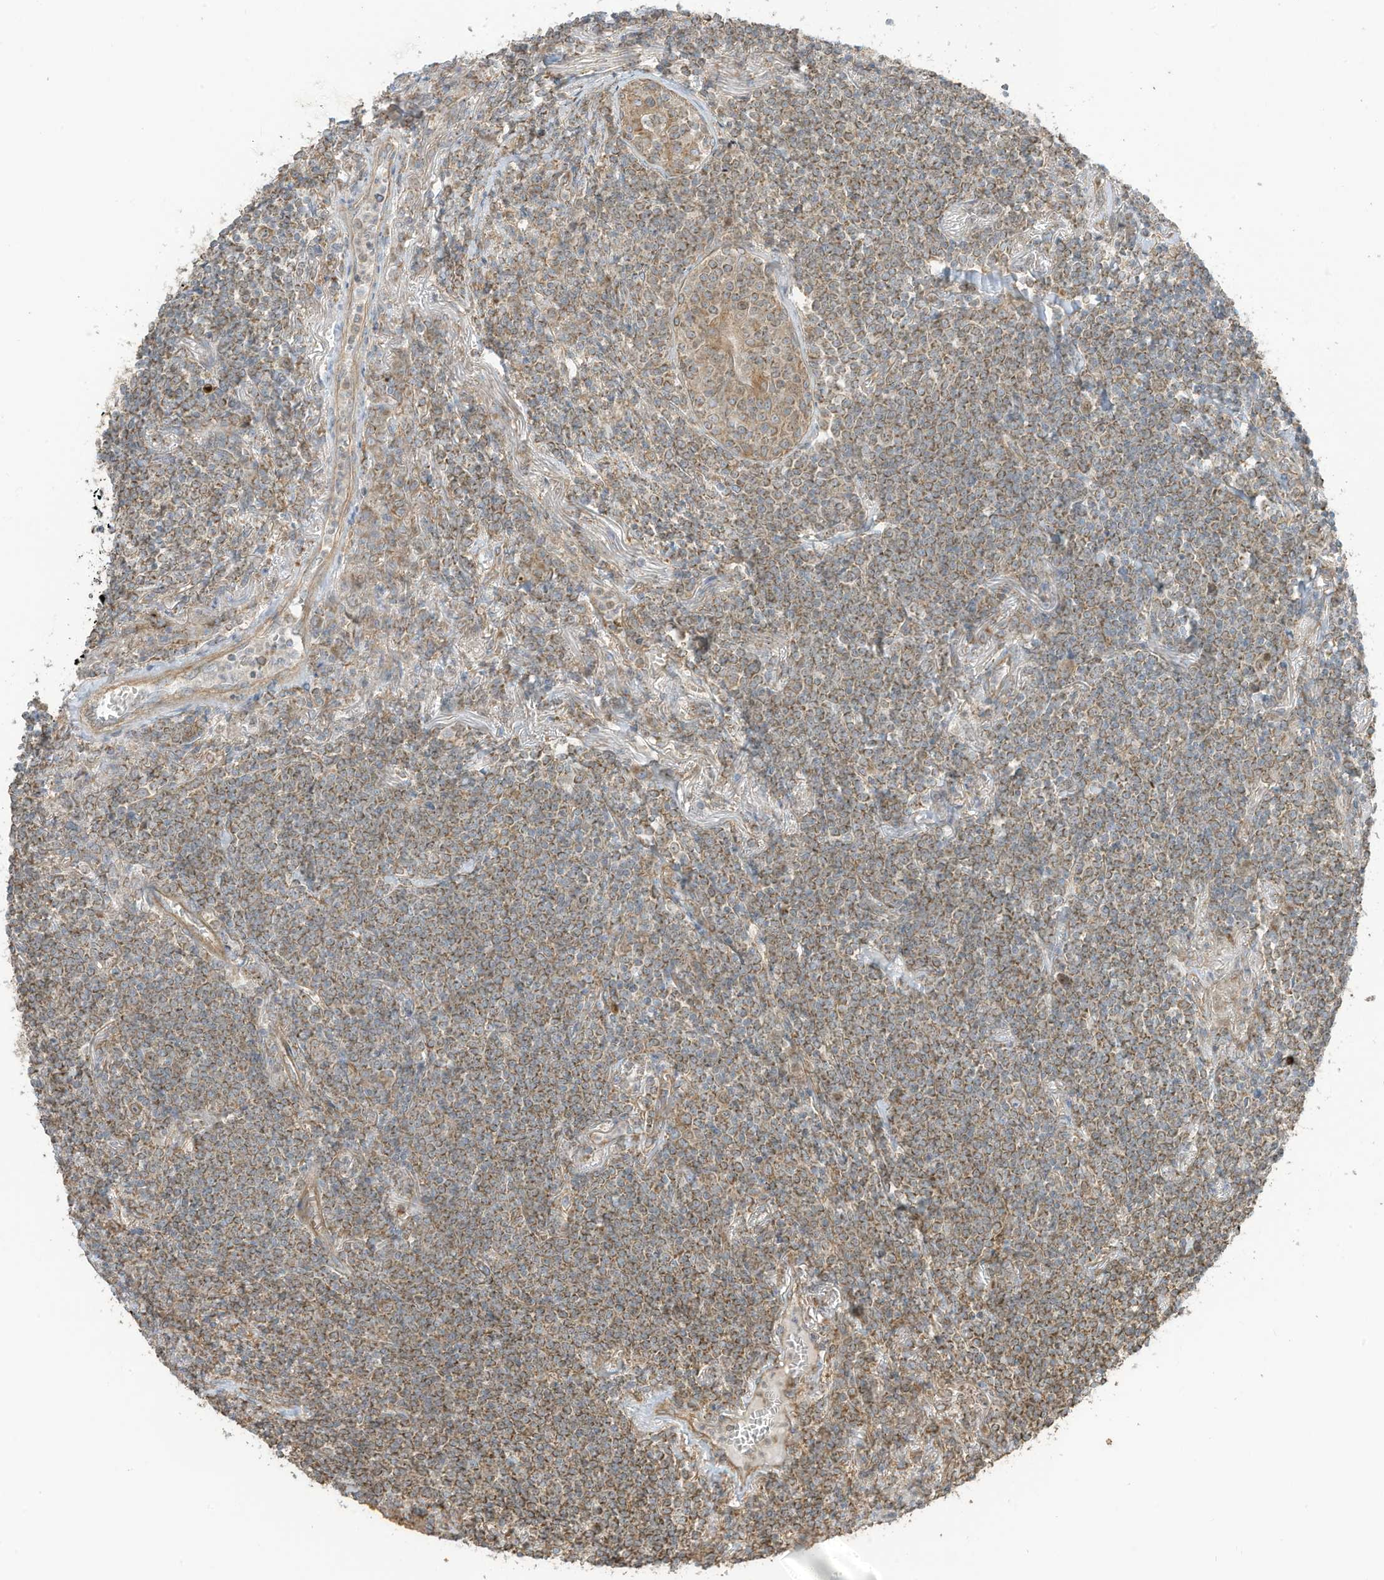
{"staining": {"intensity": "moderate", "quantity": "25%-75%", "location": "cytoplasmic/membranous"}, "tissue": "lymphoma", "cell_type": "Tumor cells", "image_type": "cancer", "snomed": [{"axis": "morphology", "description": "Malignant lymphoma, non-Hodgkin's type, Low grade"}, {"axis": "topography", "description": "Lung"}], "caption": "High-power microscopy captured an immunohistochemistry (IHC) histopathology image of lymphoma, revealing moderate cytoplasmic/membranous positivity in approximately 25%-75% of tumor cells.", "gene": "CGAS", "patient": {"sex": "female", "age": 71}}